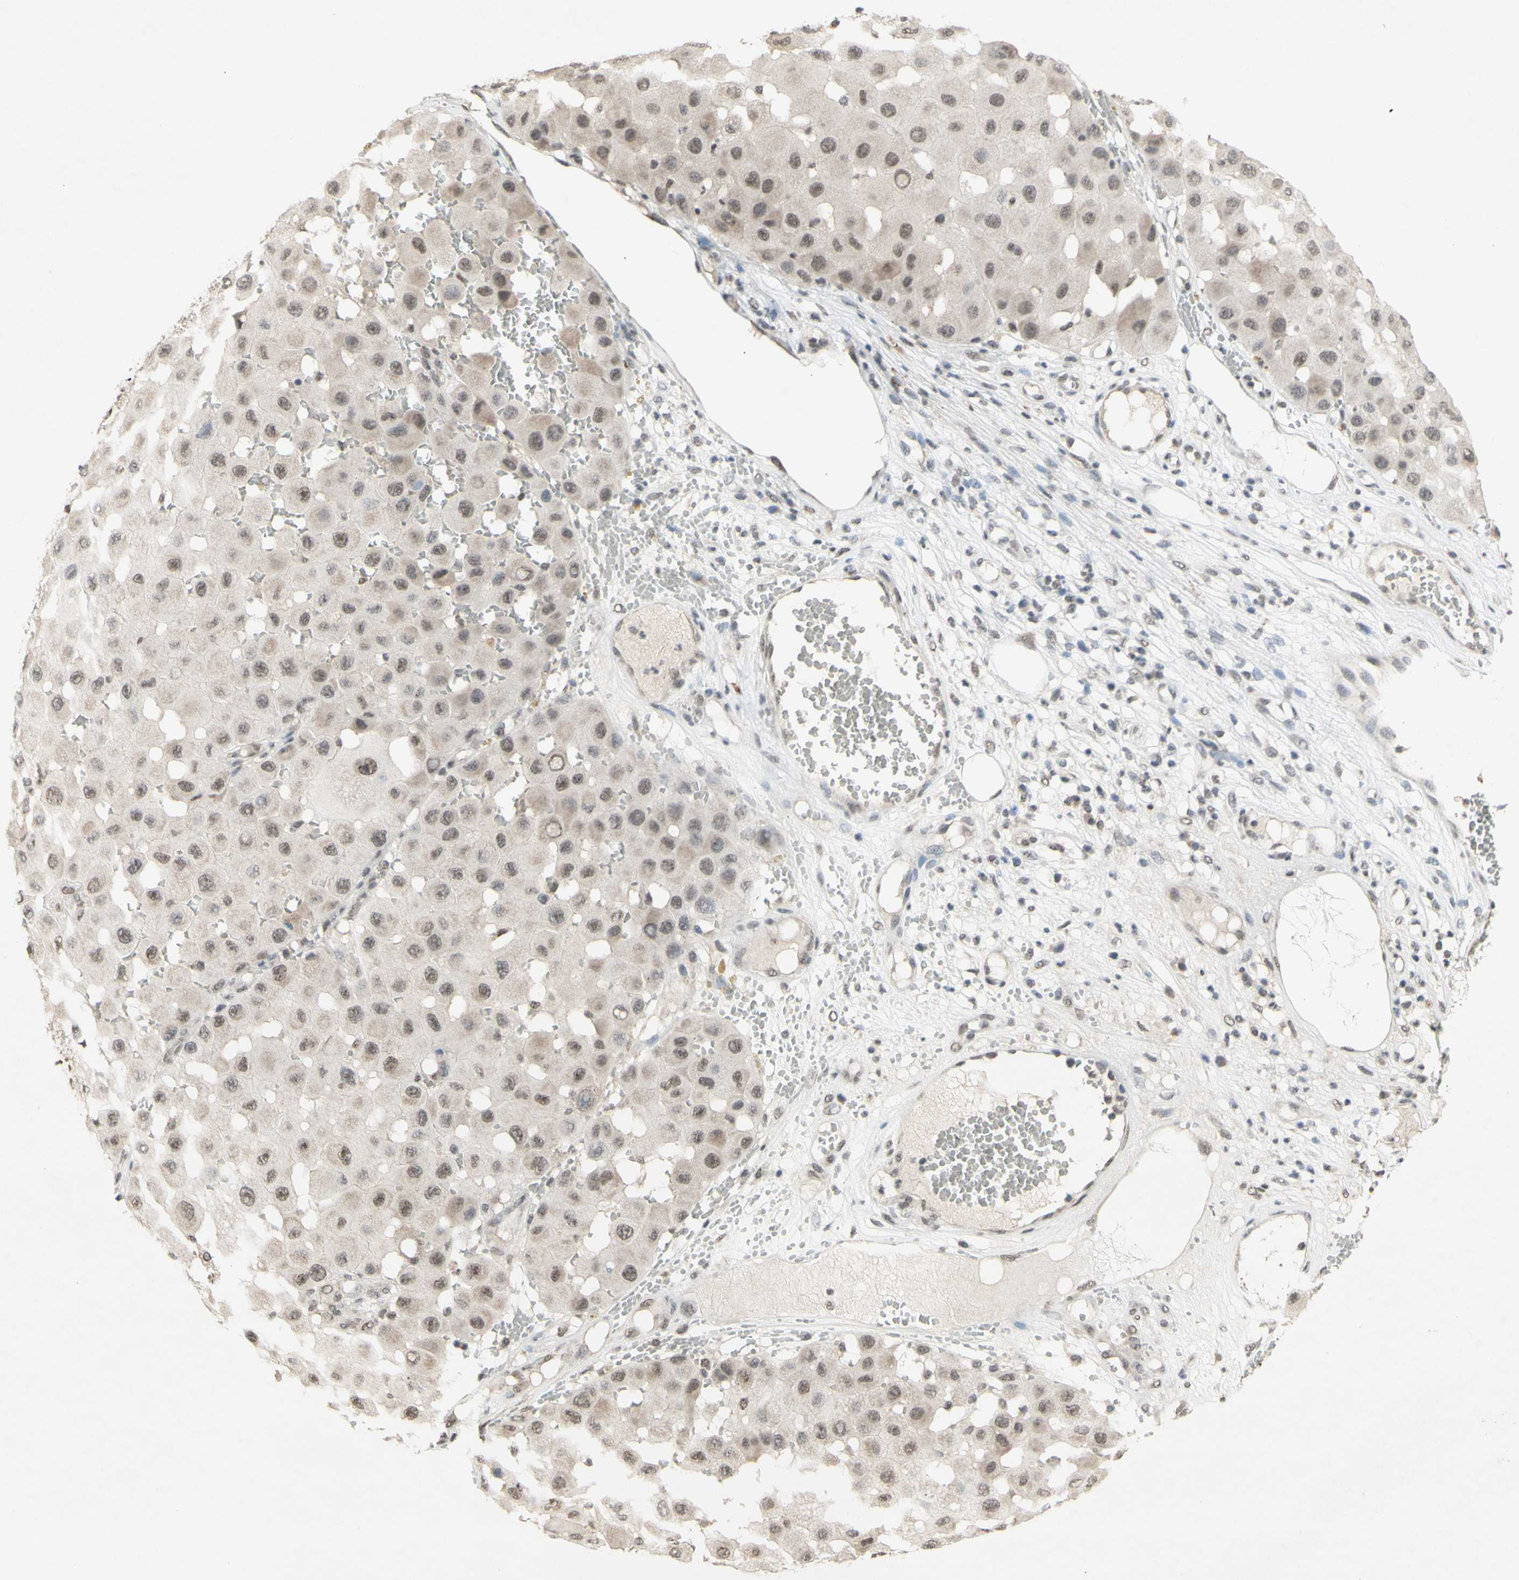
{"staining": {"intensity": "weak", "quantity": ">75%", "location": "nuclear"}, "tissue": "melanoma", "cell_type": "Tumor cells", "image_type": "cancer", "snomed": [{"axis": "morphology", "description": "Malignant melanoma, NOS"}, {"axis": "topography", "description": "Skin"}], "caption": "The image shows staining of malignant melanoma, revealing weak nuclear protein expression (brown color) within tumor cells.", "gene": "SFPQ", "patient": {"sex": "female", "age": 81}}